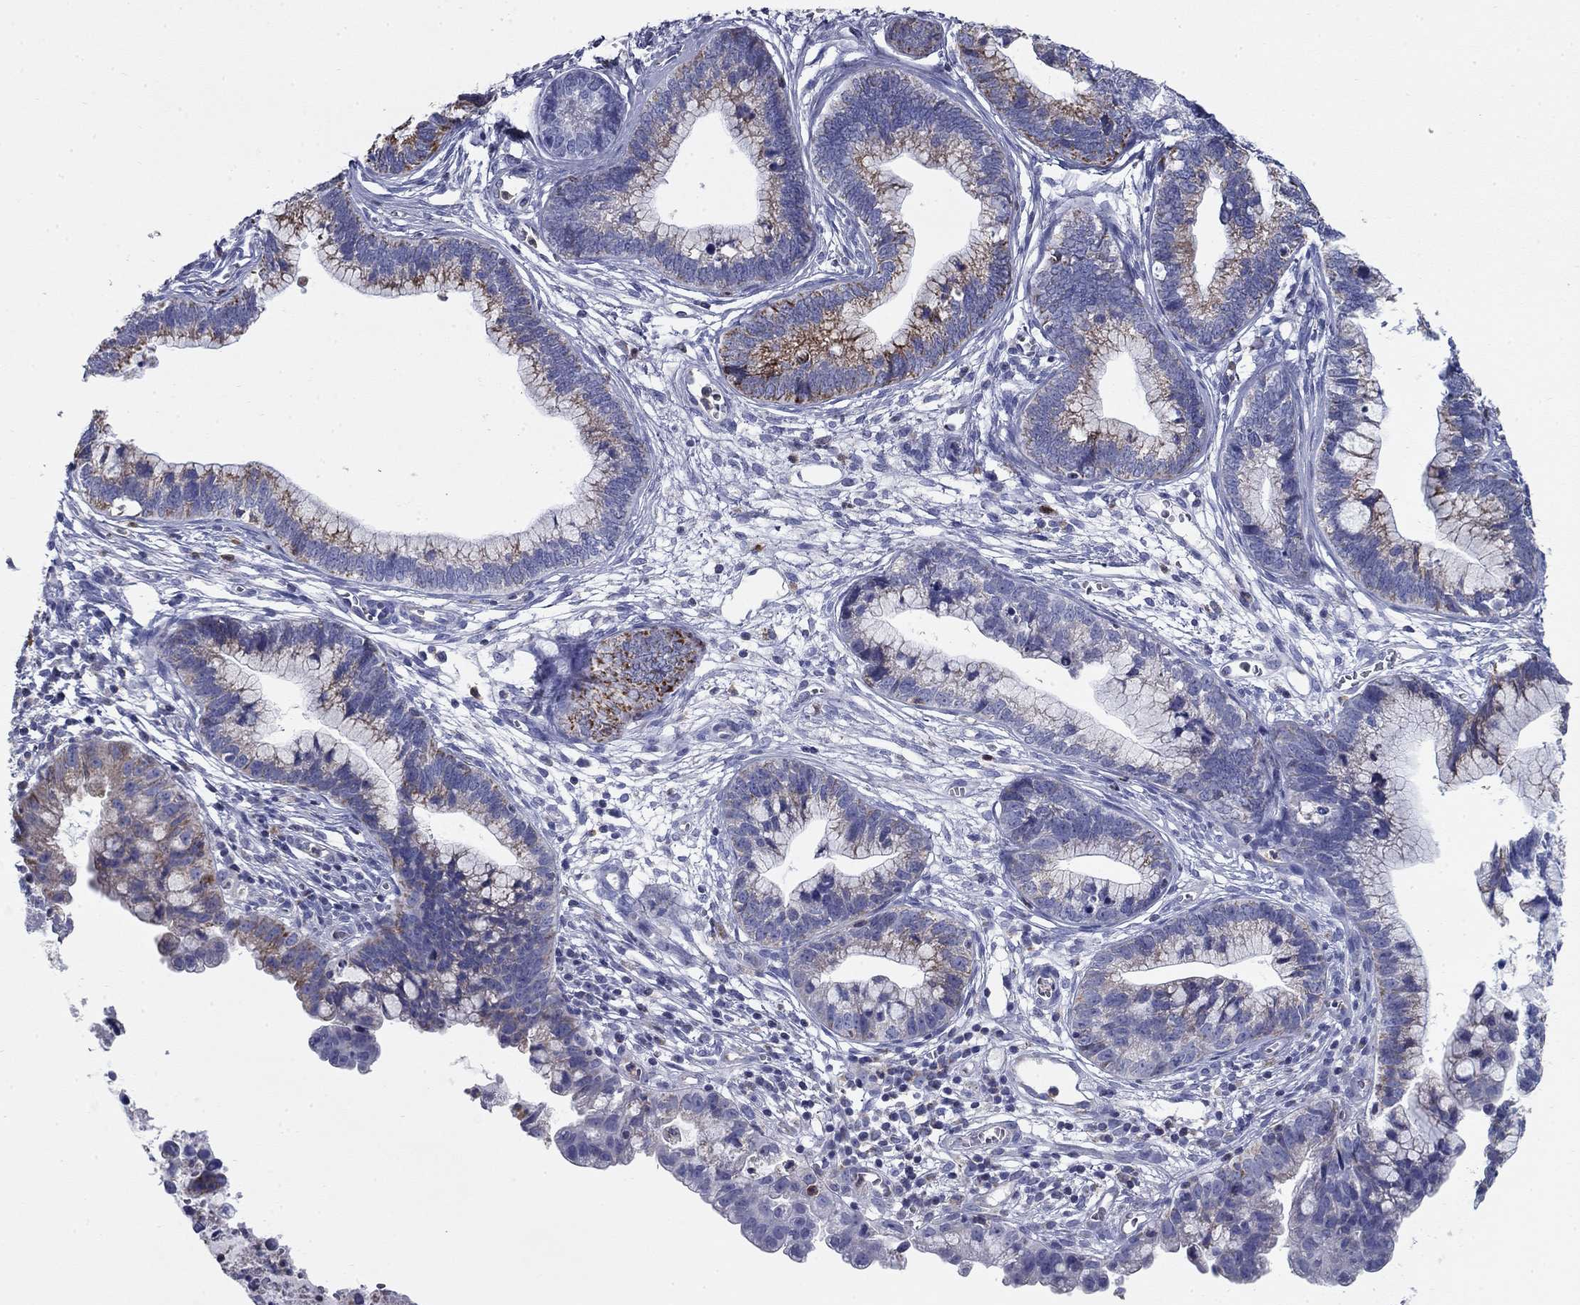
{"staining": {"intensity": "moderate", "quantity": "<25%", "location": "cytoplasmic/membranous"}, "tissue": "cervical cancer", "cell_type": "Tumor cells", "image_type": "cancer", "snomed": [{"axis": "morphology", "description": "Adenocarcinoma, NOS"}, {"axis": "topography", "description": "Cervix"}], "caption": "This is an image of IHC staining of cervical cancer, which shows moderate staining in the cytoplasmic/membranous of tumor cells.", "gene": "NDUFA4L2", "patient": {"sex": "female", "age": 44}}